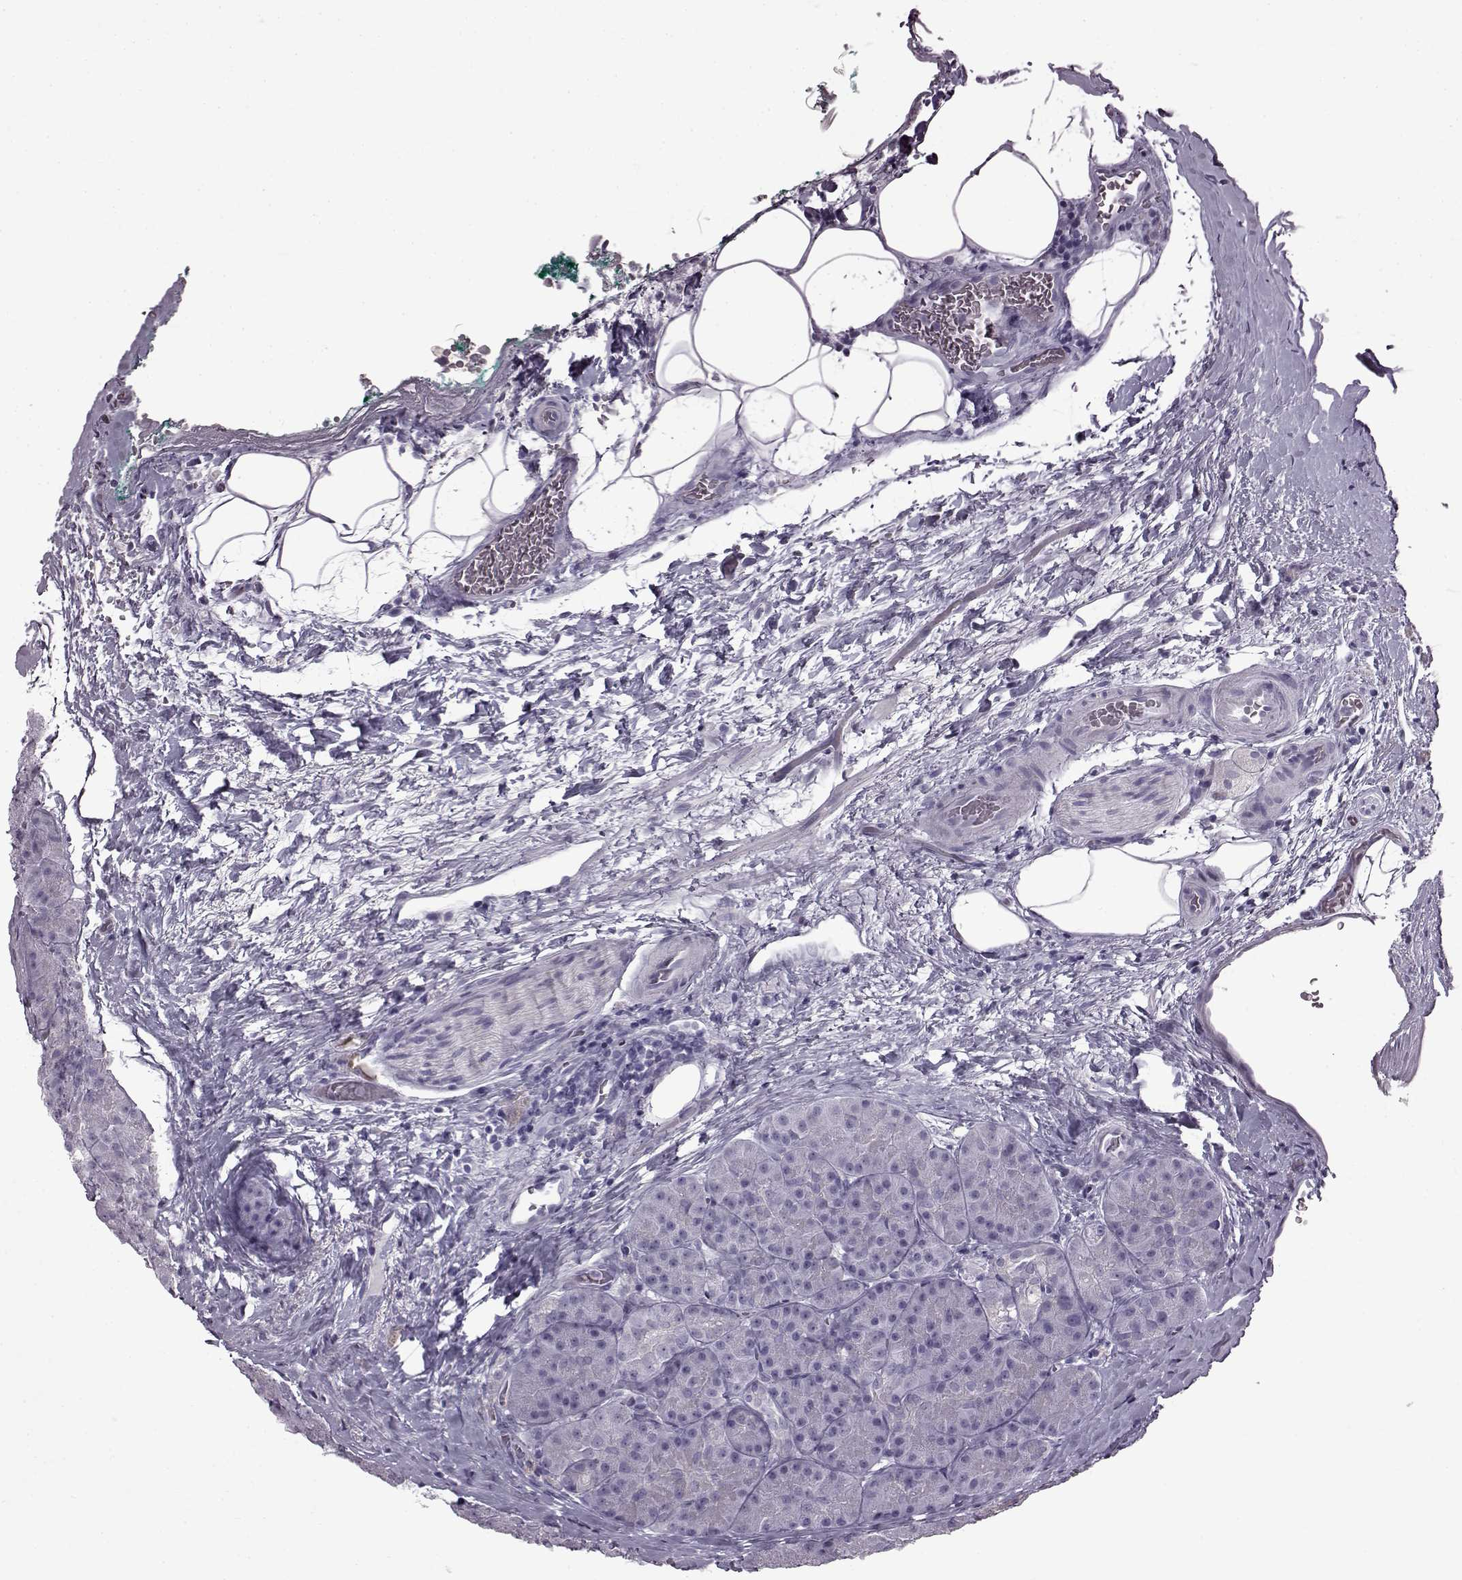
{"staining": {"intensity": "negative", "quantity": "none", "location": "none"}, "tissue": "pancreas", "cell_type": "Exocrine glandular cells", "image_type": "normal", "snomed": [{"axis": "morphology", "description": "Normal tissue, NOS"}, {"axis": "topography", "description": "Pancreas"}], "caption": "This is an IHC histopathology image of benign human pancreas. There is no expression in exocrine glandular cells.", "gene": "SLC28A2", "patient": {"sex": "male", "age": 57}}